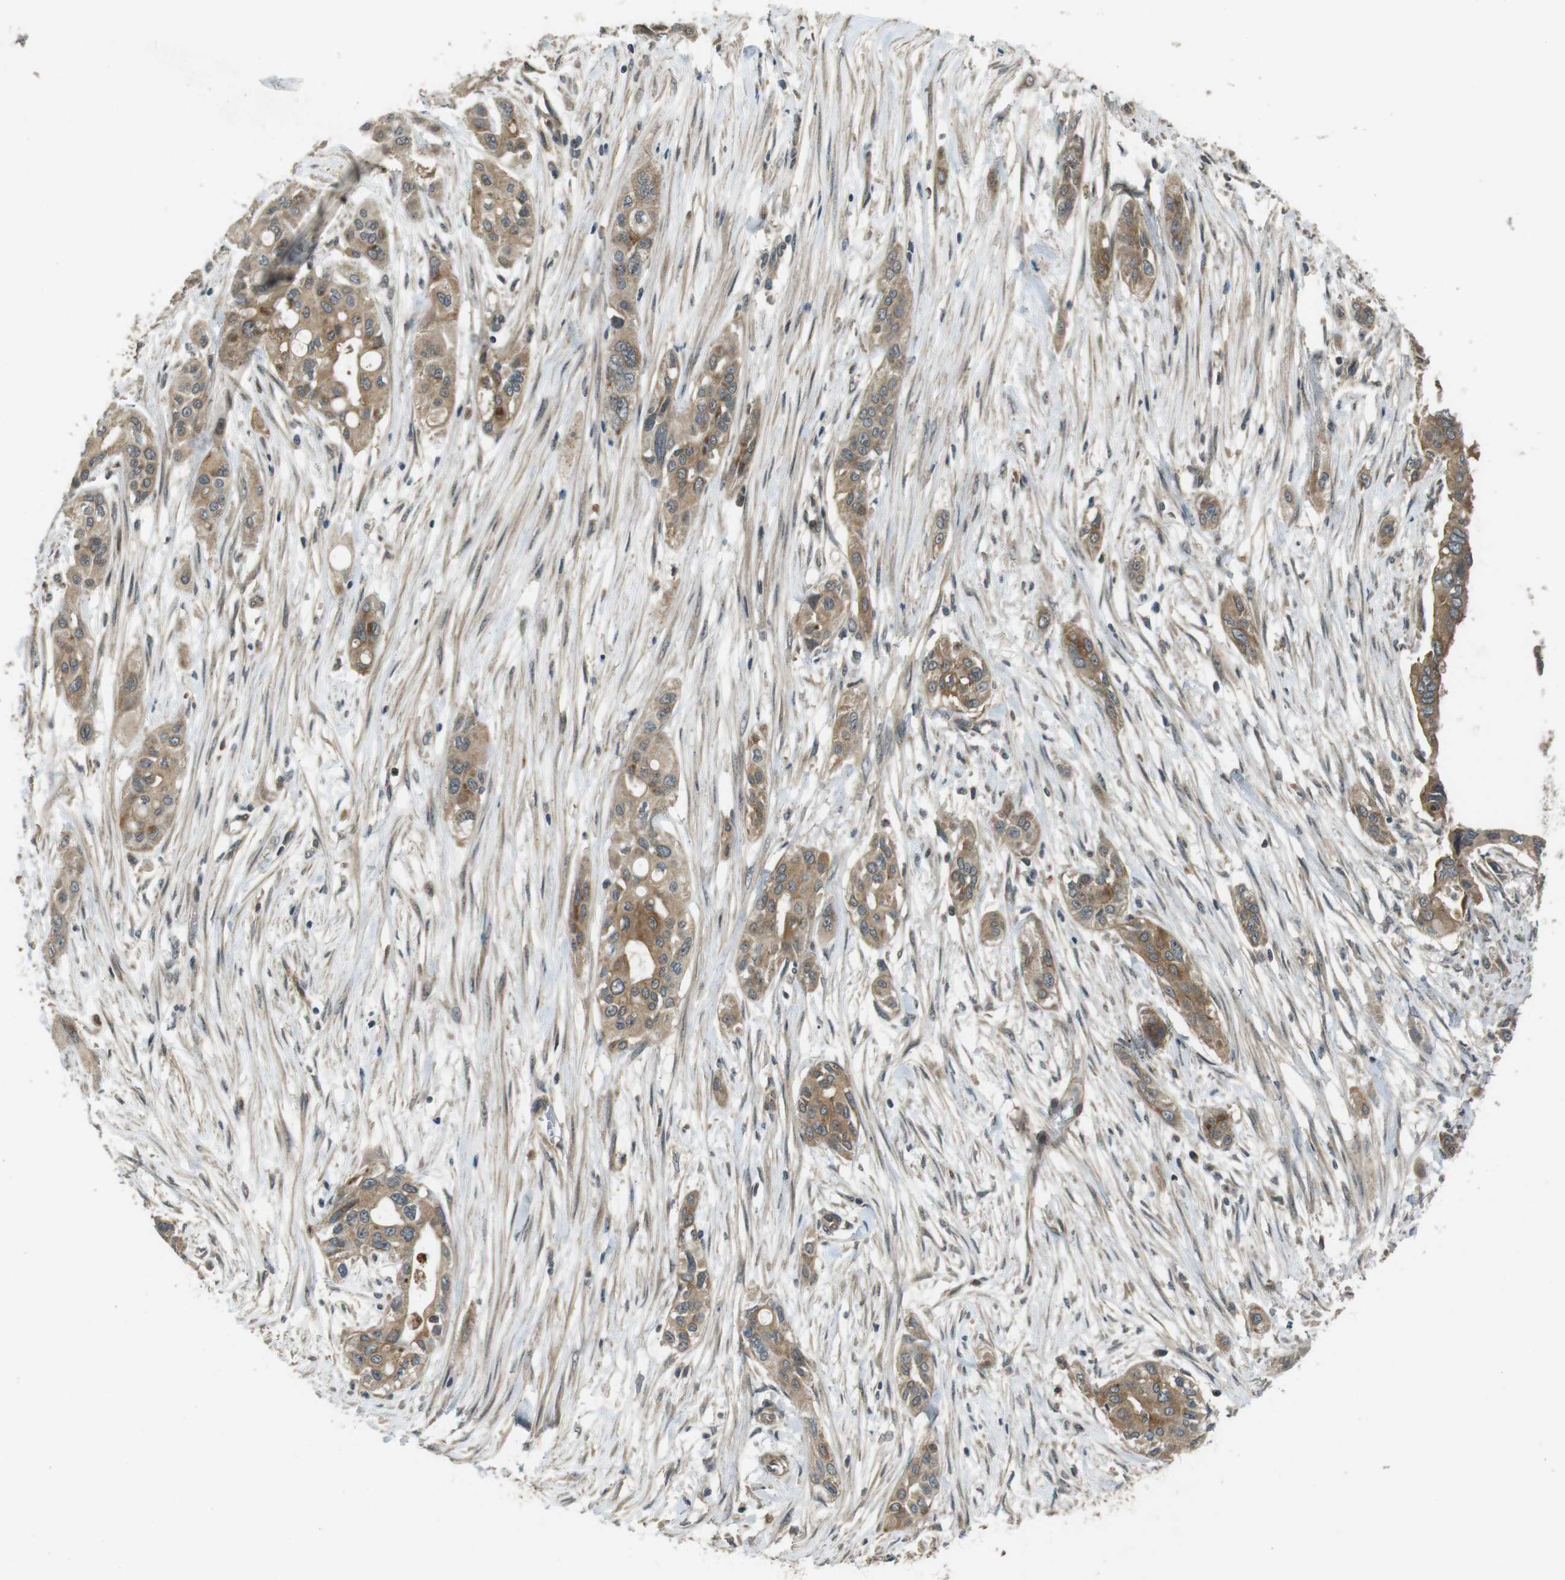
{"staining": {"intensity": "moderate", "quantity": ">75%", "location": "cytoplasmic/membranous"}, "tissue": "pancreatic cancer", "cell_type": "Tumor cells", "image_type": "cancer", "snomed": [{"axis": "morphology", "description": "Adenocarcinoma, NOS"}, {"axis": "topography", "description": "Pancreas"}], "caption": "Human pancreatic cancer stained for a protein (brown) shows moderate cytoplasmic/membranous positive staining in approximately >75% of tumor cells.", "gene": "IFFO2", "patient": {"sex": "female", "age": 60}}